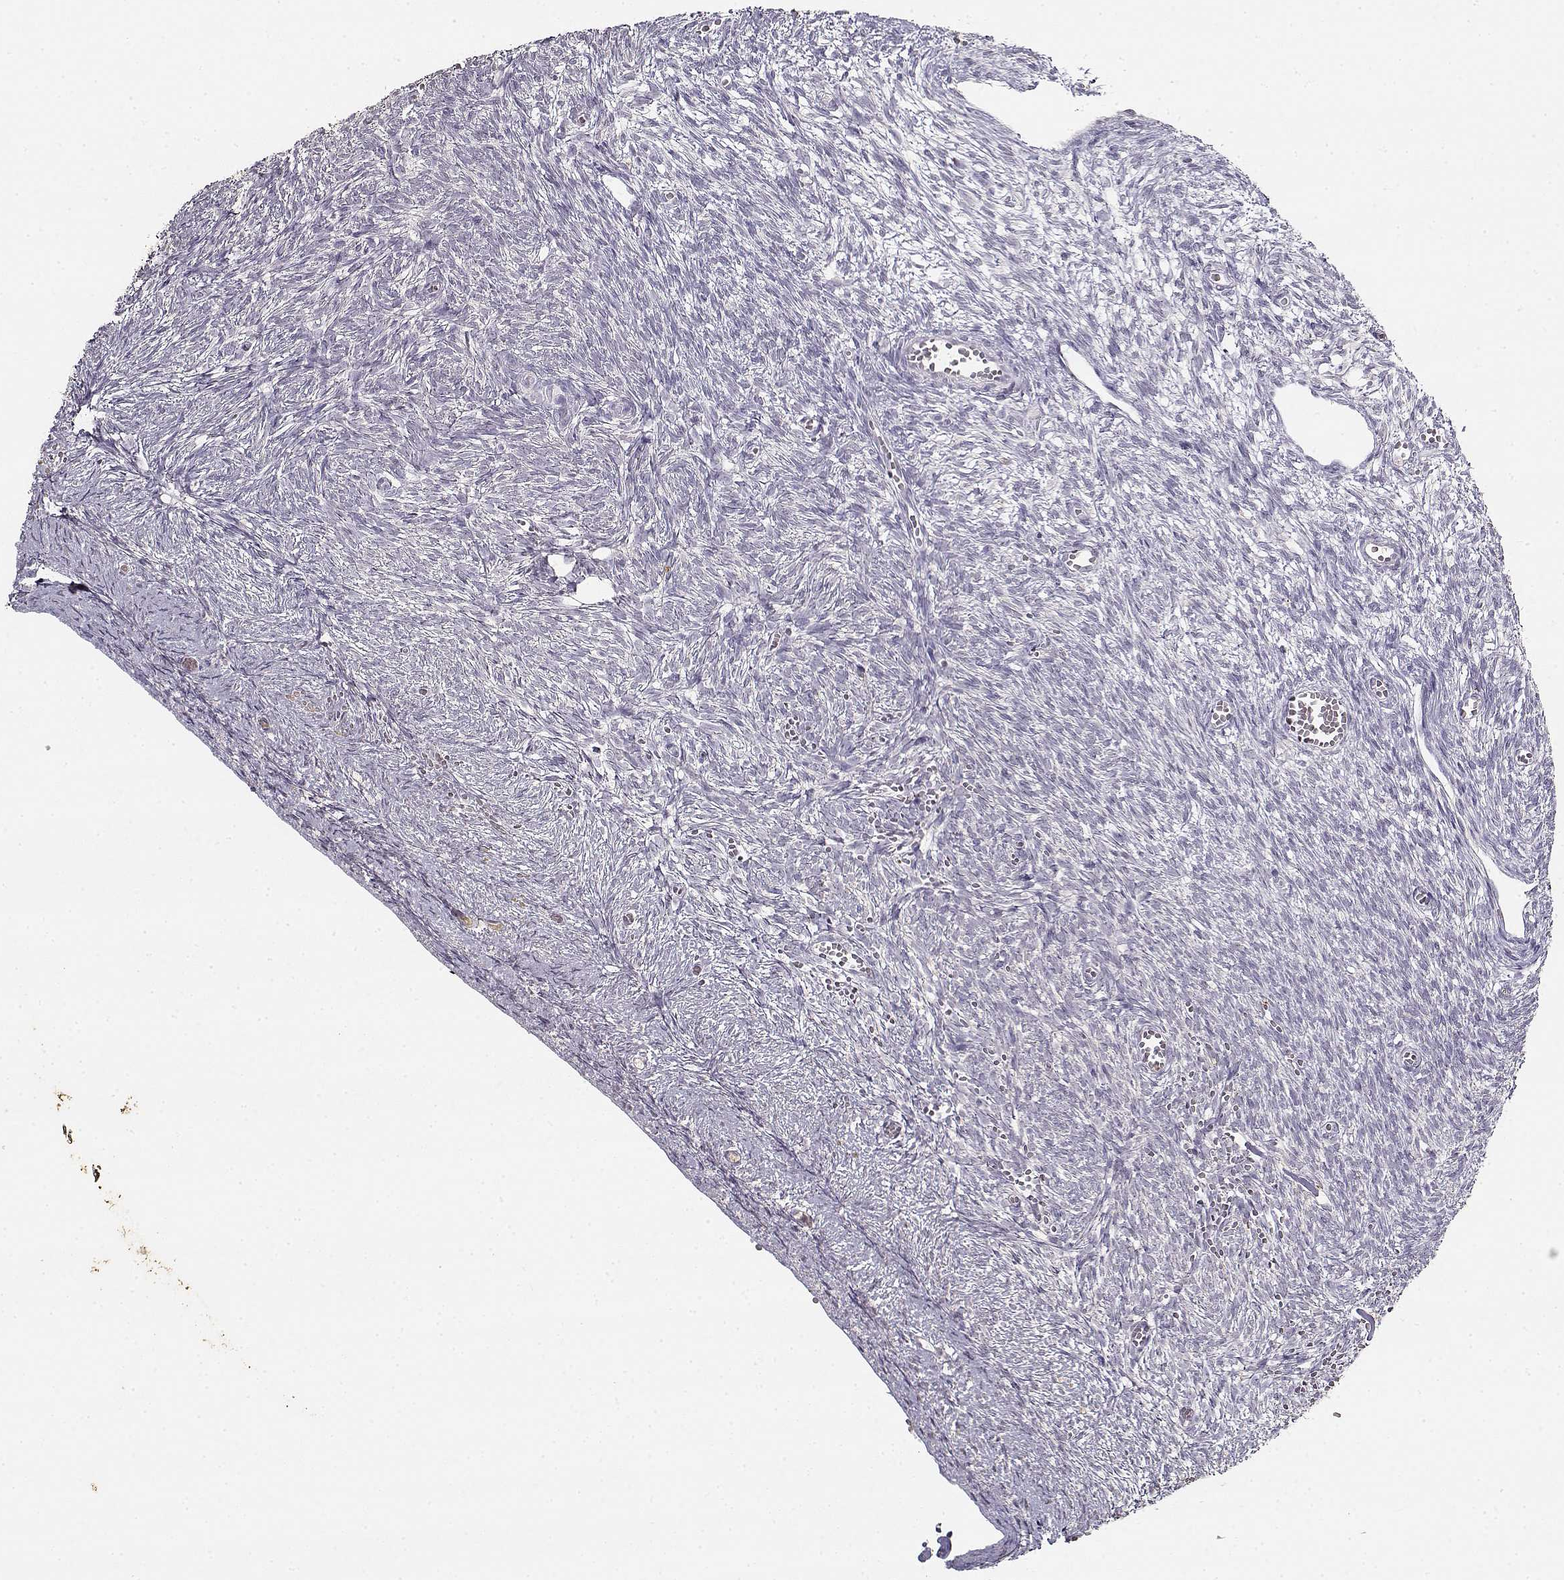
{"staining": {"intensity": "negative", "quantity": "none", "location": "none"}, "tissue": "ovary", "cell_type": "Follicle cells", "image_type": "normal", "snomed": [{"axis": "morphology", "description": "Normal tissue, NOS"}, {"axis": "topography", "description": "Ovary"}], "caption": "Immunohistochemistry (IHC) image of benign human ovary stained for a protein (brown), which demonstrates no staining in follicle cells.", "gene": "UROC1", "patient": {"sex": "female", "age": 43}}